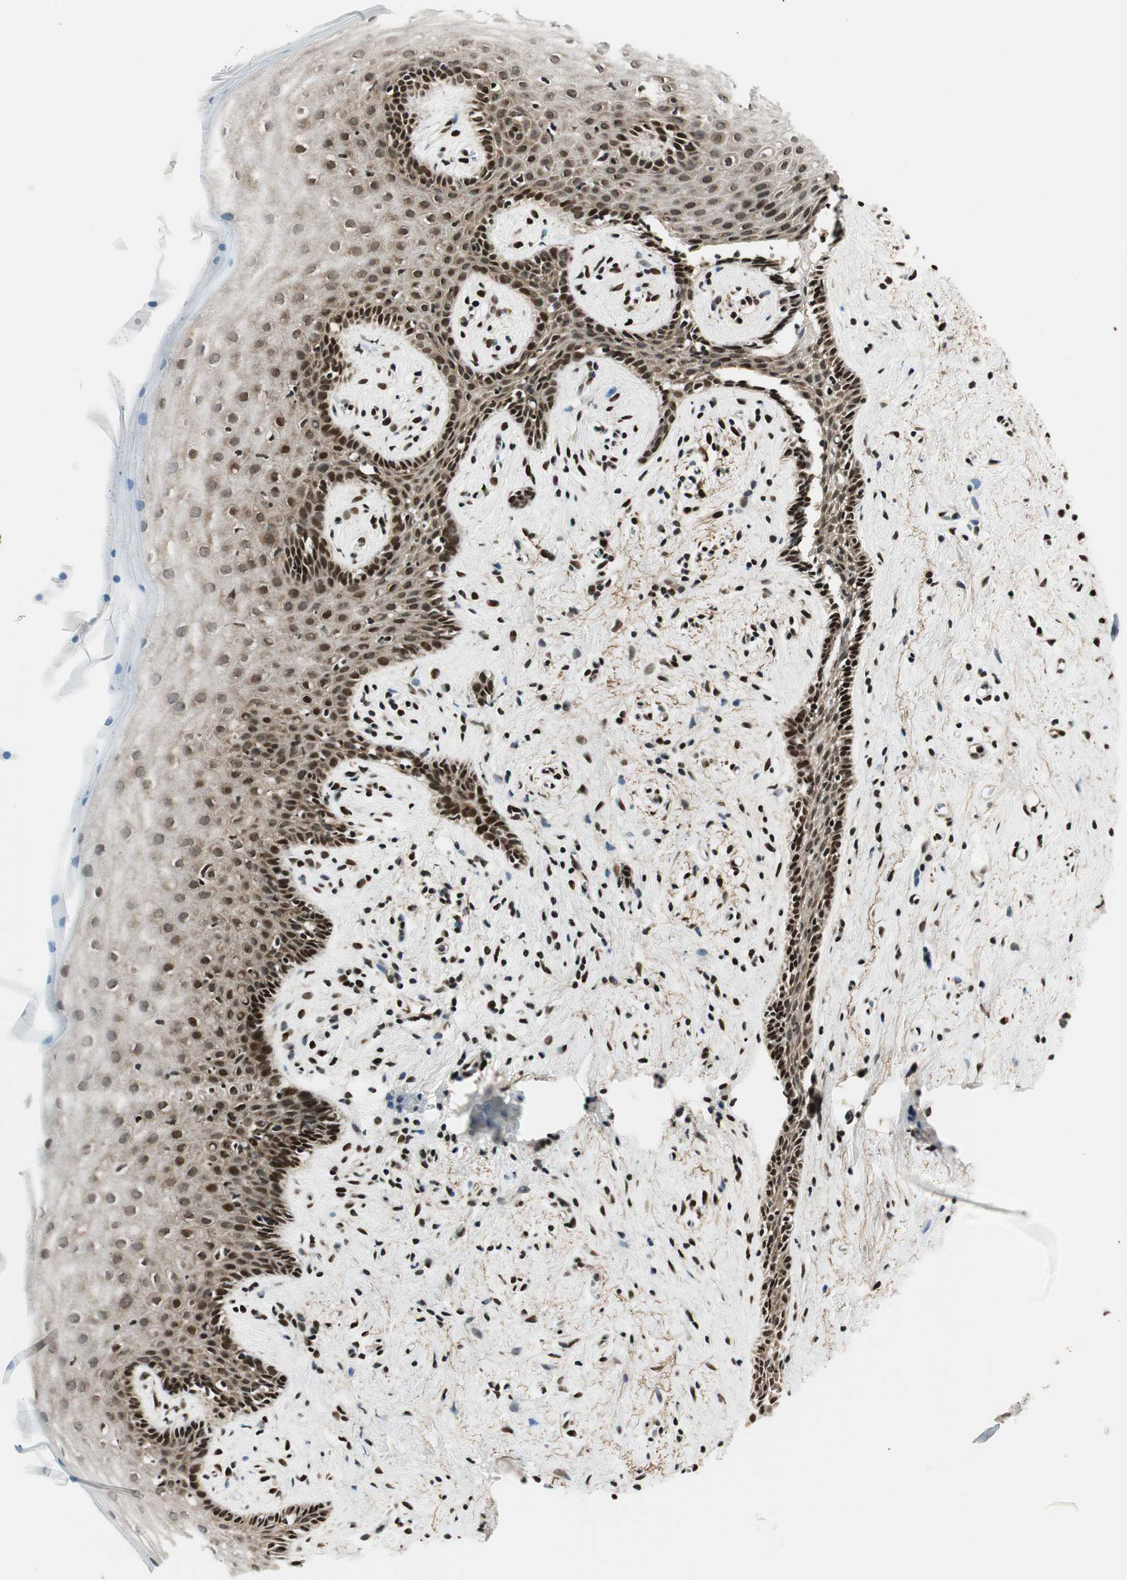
{"staining": {"intensity": "moderate", "quantity": ">75%", "location": "nuclear"}, "tissue": "vagina", "cell_type": "Squamous epithelial cells", "image_type": "normal", "snomed": [{"axis": "morphology", "description": "Normal tissue, NOS"}, {"axis": "topography", "description": "Vagina"}], "caption": "Immunohistochemical staining of unremarkable human vagina displays >75% levels of moderate nuclear protein staining in approximately >75% of squamous epithelial cells. Using DAB (3,3'-diaminobenzidine) (brown) and hematoxylin (blue) stains, captured at high magnification using brightfield microscopy.", "gene": "RING1", "patient": {"sex": "female", "age": 44}}